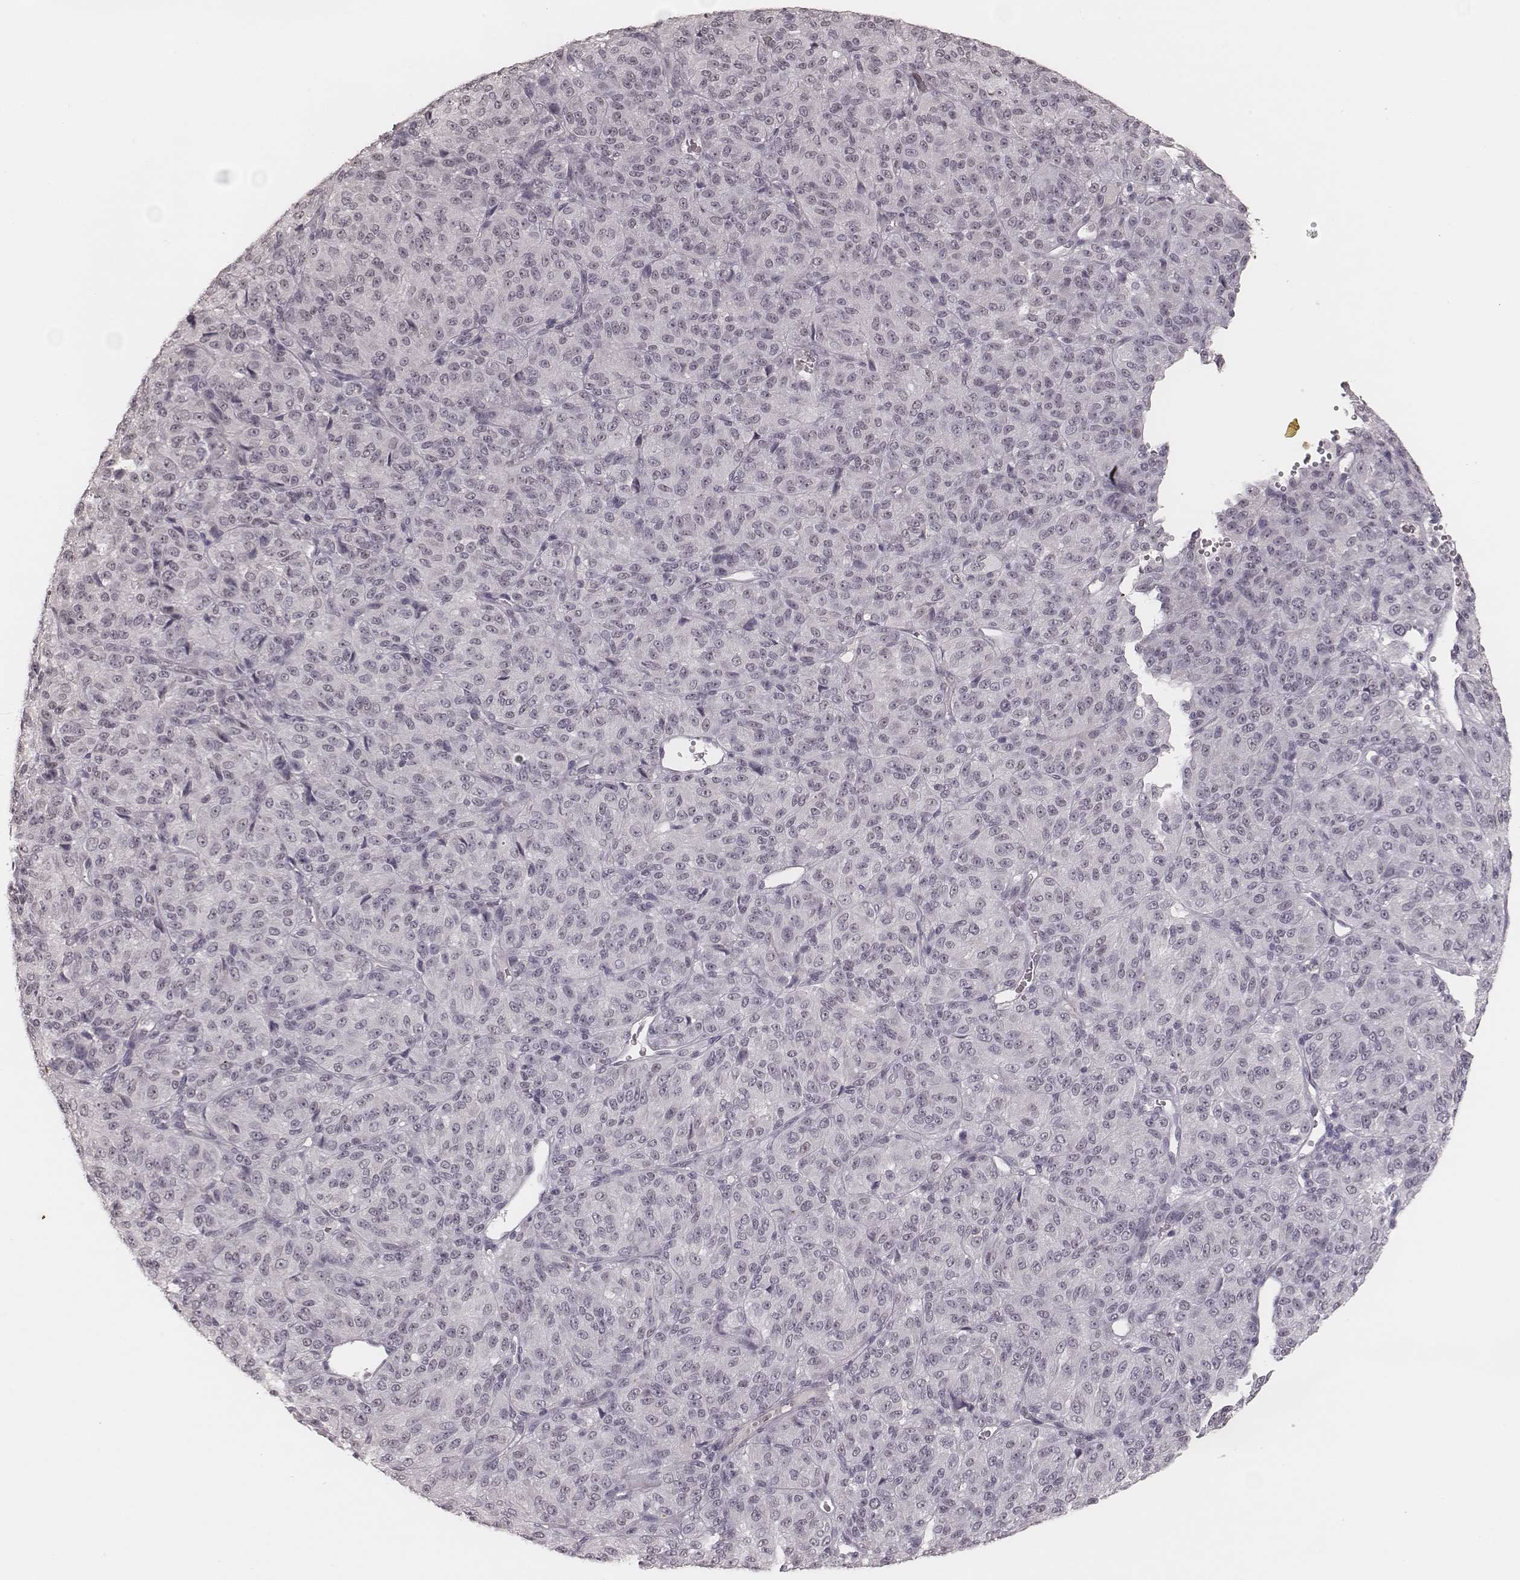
{"staining": {"intensity": "negative", "quantity": "none", "location": "none"}, "tissue": "melanoma", "cell_type": "Tumor cells", "image_type": "cancer", "snomed": [{"axis": "morphology", "description": "Malignant melanoma, Metastatic site"}, {"axis": "topography", "description": "Brain"}], "caption": "Human malignant melanoma (metastatic site) stained for a protein using immunohistochemistry reveals no staining in tumor cells.", "gene": "KITLG", "patient": {"sex": "female", "age": 56}}